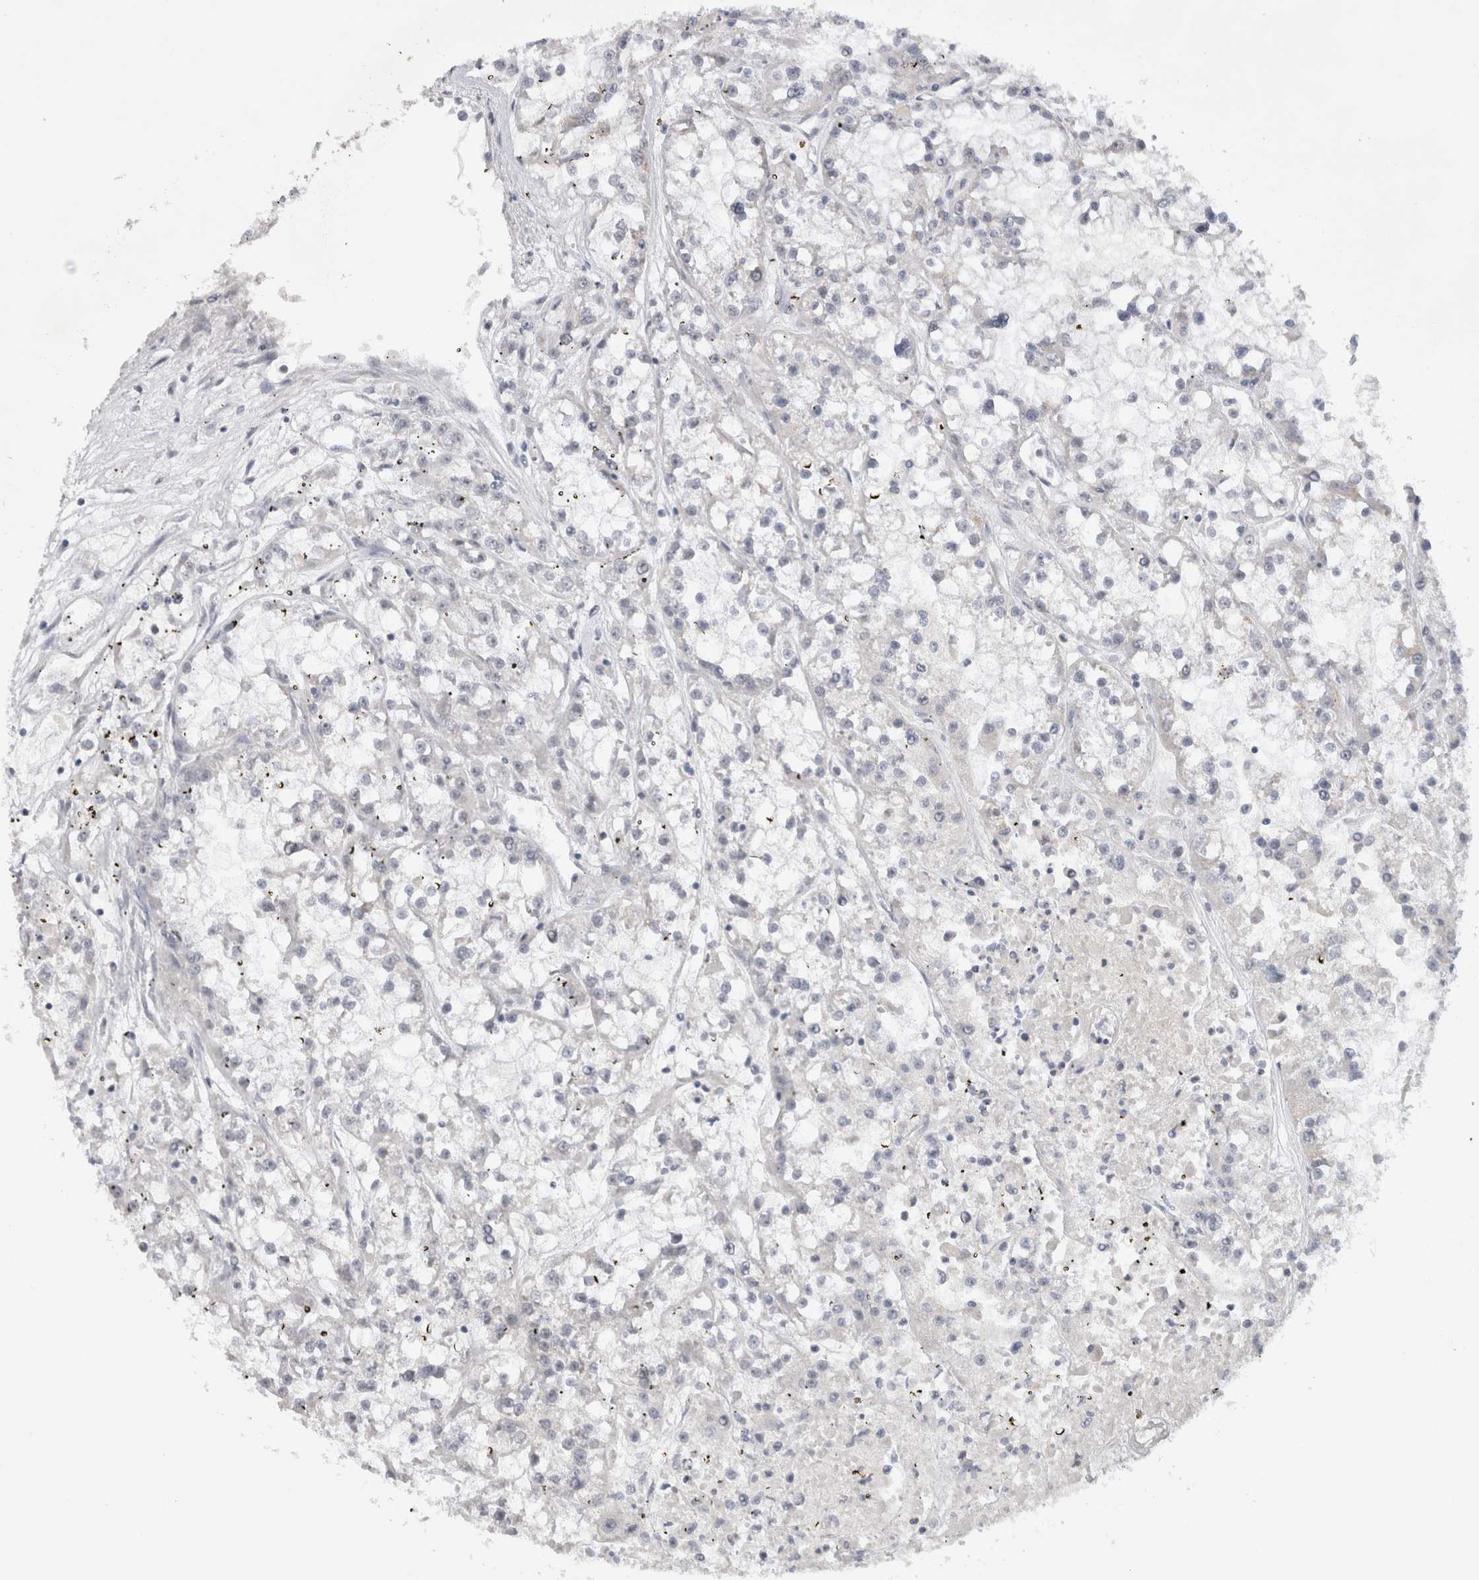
{"staining": {"intensity": "weak", "quantity": "<25%", "location": "nuclear"}, "tissue": "renal cancer", "cell_type": "Tumor cells", "image_type": "cancer", "snomed": [{"axis": "morphology", "description": "Adenocarcinoma, NOS"}, {"axis": "topography", "description": "Kidney"}], "caption": "Immunohistochemistry of human renal adenocarcinoma displays no positivity in tumor cells.", "gene": "HESX1", "patient": {"sex": "female", "age": 52}}